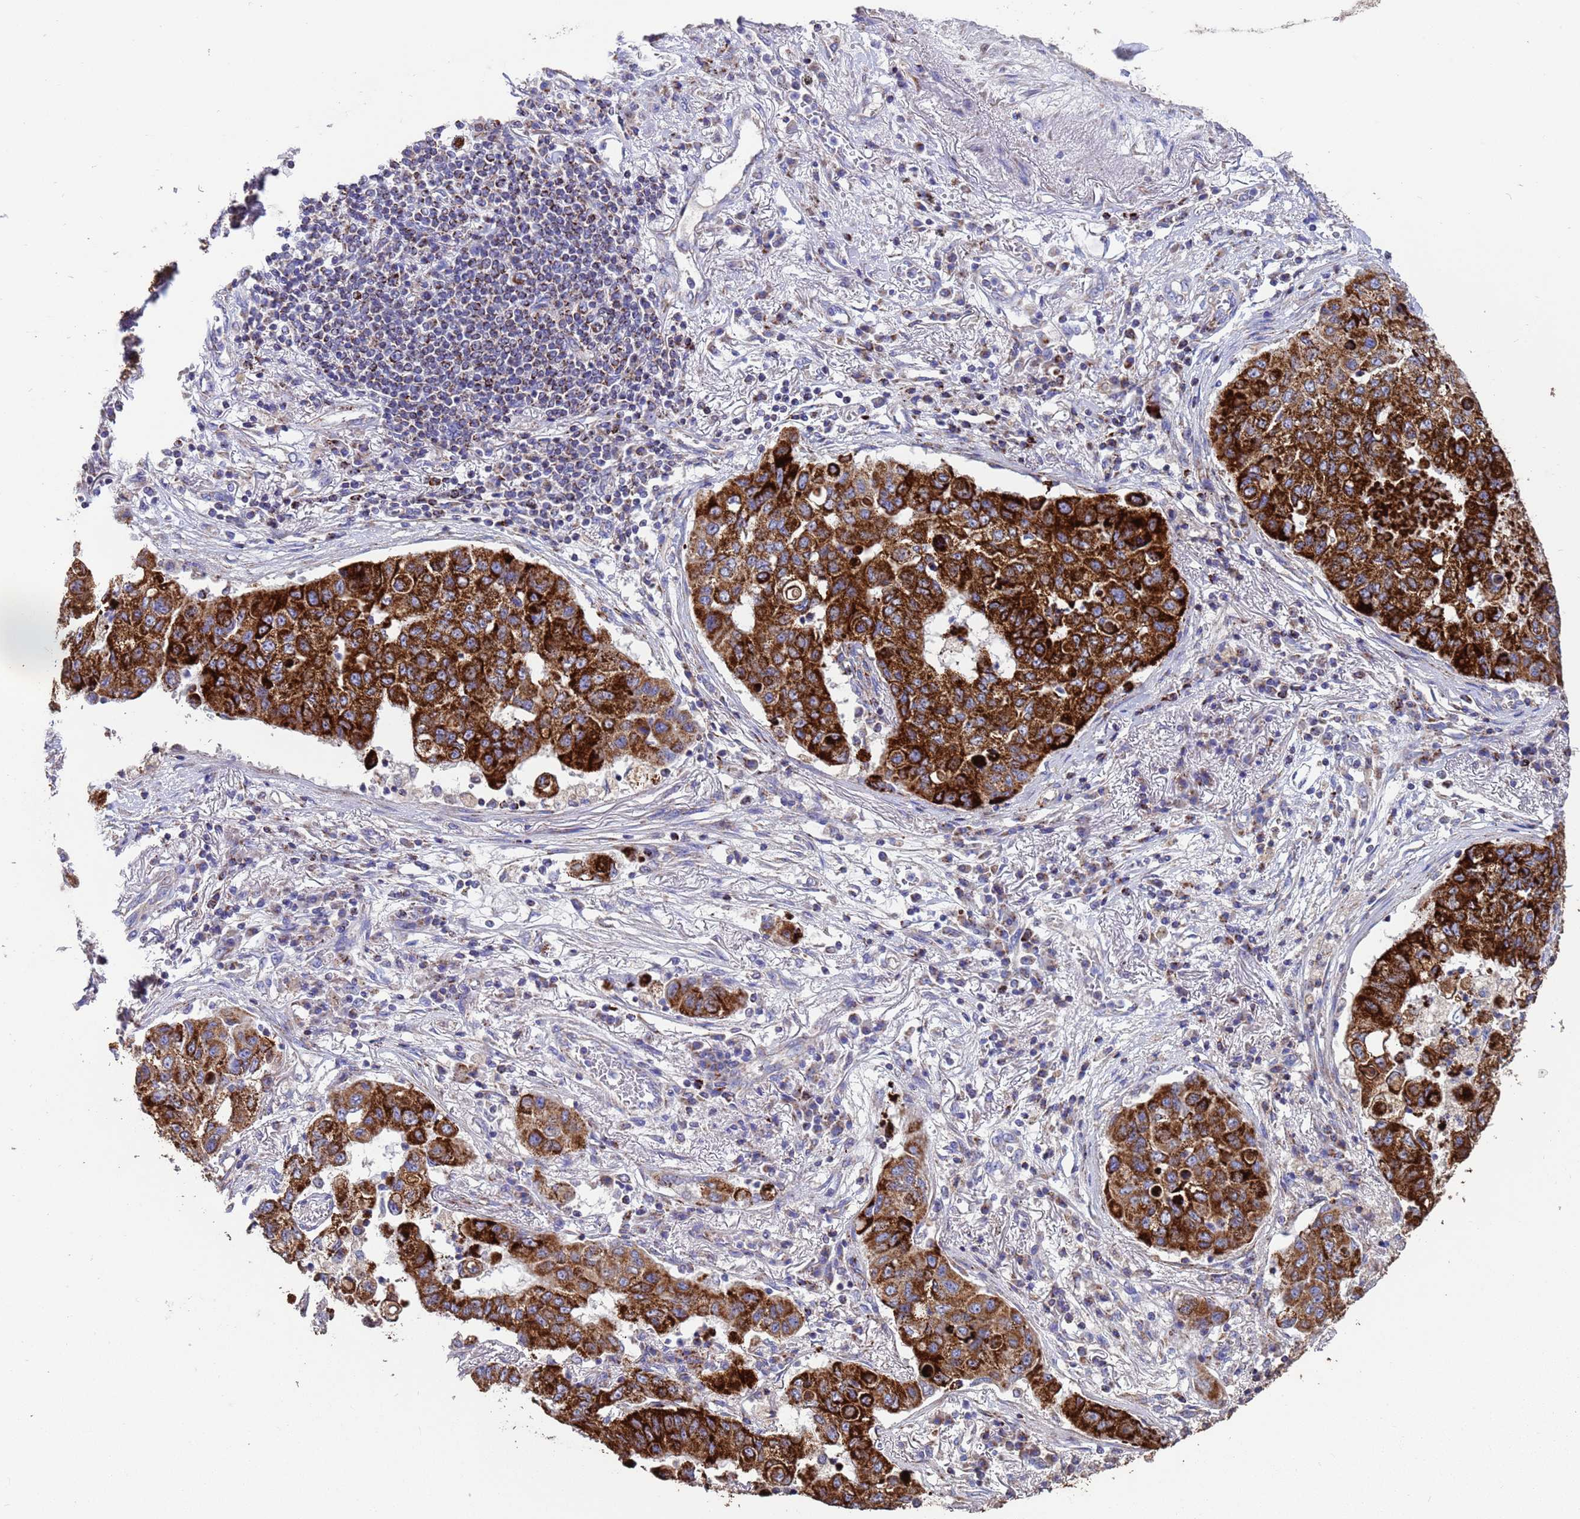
{"staining": {"intensity": "strong", "quantity": ">75%", "location": "cytoplasmic/membranous"}, "tissue": "lung cancer", "cell_type": "Tumor cells", "image_type": "cancer", "snomed": [{"axis": "morphology", "description": "Squamous cell carcinoma, NOS"}, {"axis": "topography", "description": "Lung"}], "caption": "Immunohistochemistry (DAB) staining of human lung cancer (squamous cell carcinoma) displays strong cytoplasmic/membranous protein expression in about >75% of tumor cells. (Stains: DAB (3,3'-diaminobenzidine) in brown, nuclei in blue, Microscopy: brightfield microscopy at high magnification).", "gene": "ZNFX1", "patient": {"sex": "male", "age": 74}}